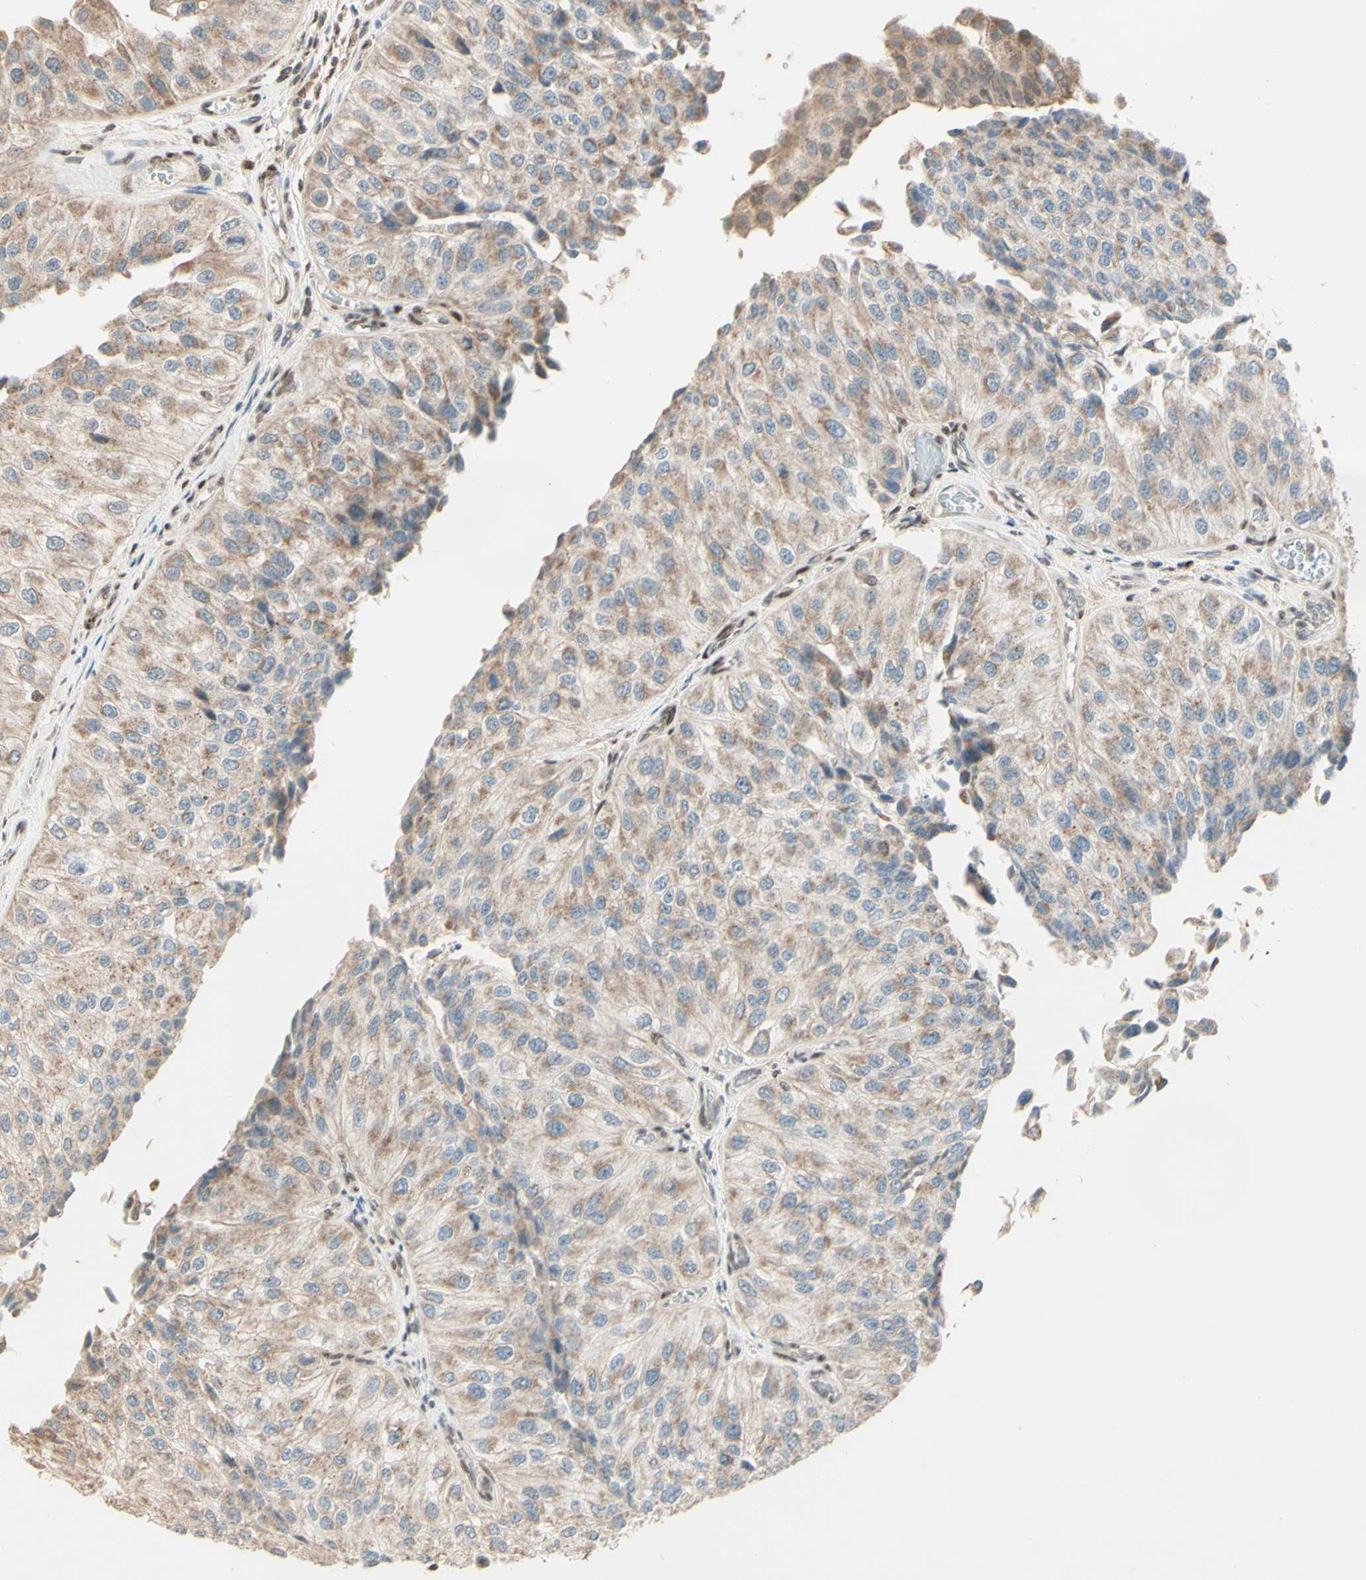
{"staining": {"intensity": "weak", "quantity": ">75%", "location": "cytoplasmic/membranous"}, "tissue": "urothelial cancer", "cell_type": "Tumor cells", "image_type": "cancer", "snomed": [{"axis": "morphology", "description": "Urothelial carcinoma, High grade"}, {"axis": "topography", "description": "Kidney"}, {"axis": "topography", "description": "Urinary bladder"}], "caption": "Brown immunohistochemical staining in urothelial cancer demonstrates weak cytoplasmic/membranous staining in approximately >75% of tumor cells.", "gene": "NR3C1", "patient": {"sex": "male", "age": 77}}